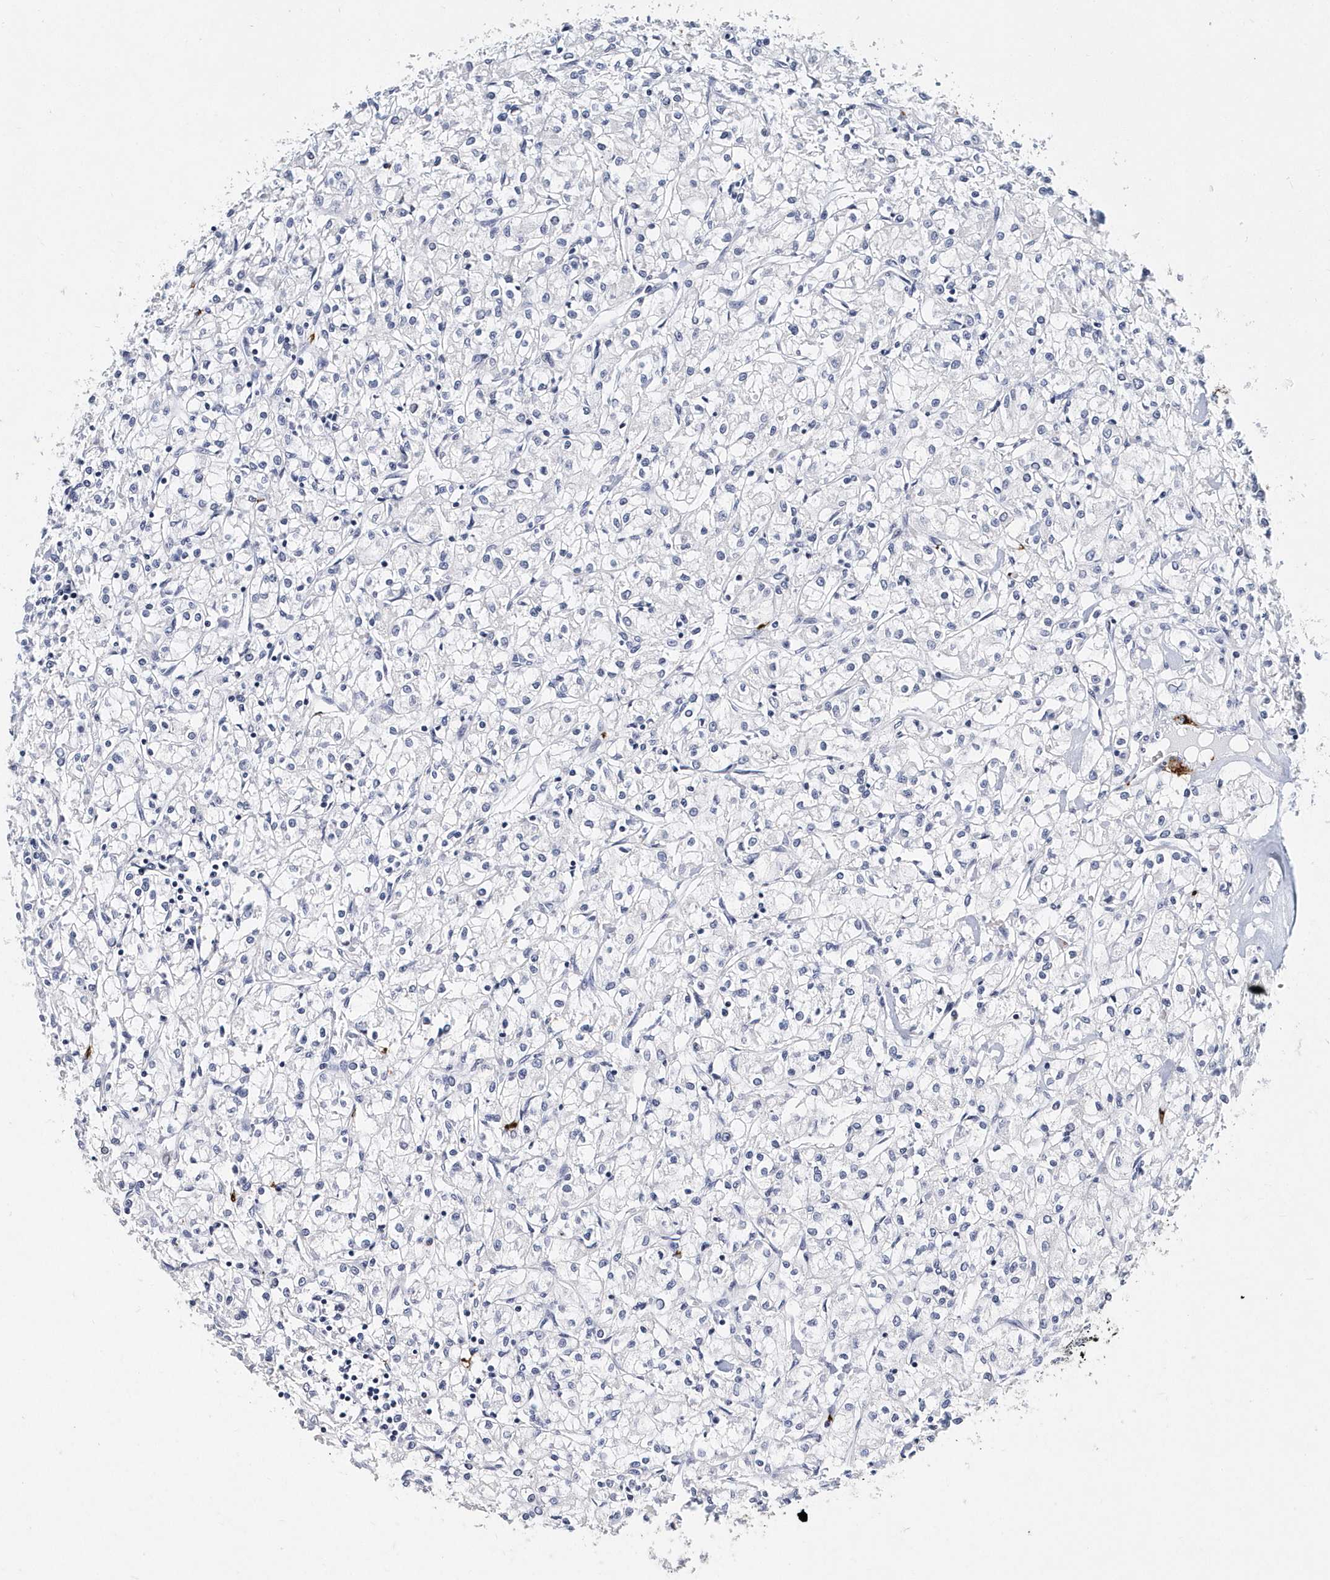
{"staining": {"intensity": "negative", "quantity": "none", "location": "none"}, "tissue": "renal cancer", "cell_type": "Tumor cells", "image_type": "cancer", "snomed": [{"axis": "morphology", "description": "Adenocarcinoma, NOS"}, {"axis": "topography", "description": "Kidney"}], "caption": "Renal cancer stained for a protein using immunohistochemistry demonstrates no expression tumor cells.", "gene": "ITGA2B", "patient": {"sex": "female", "age": 59}}